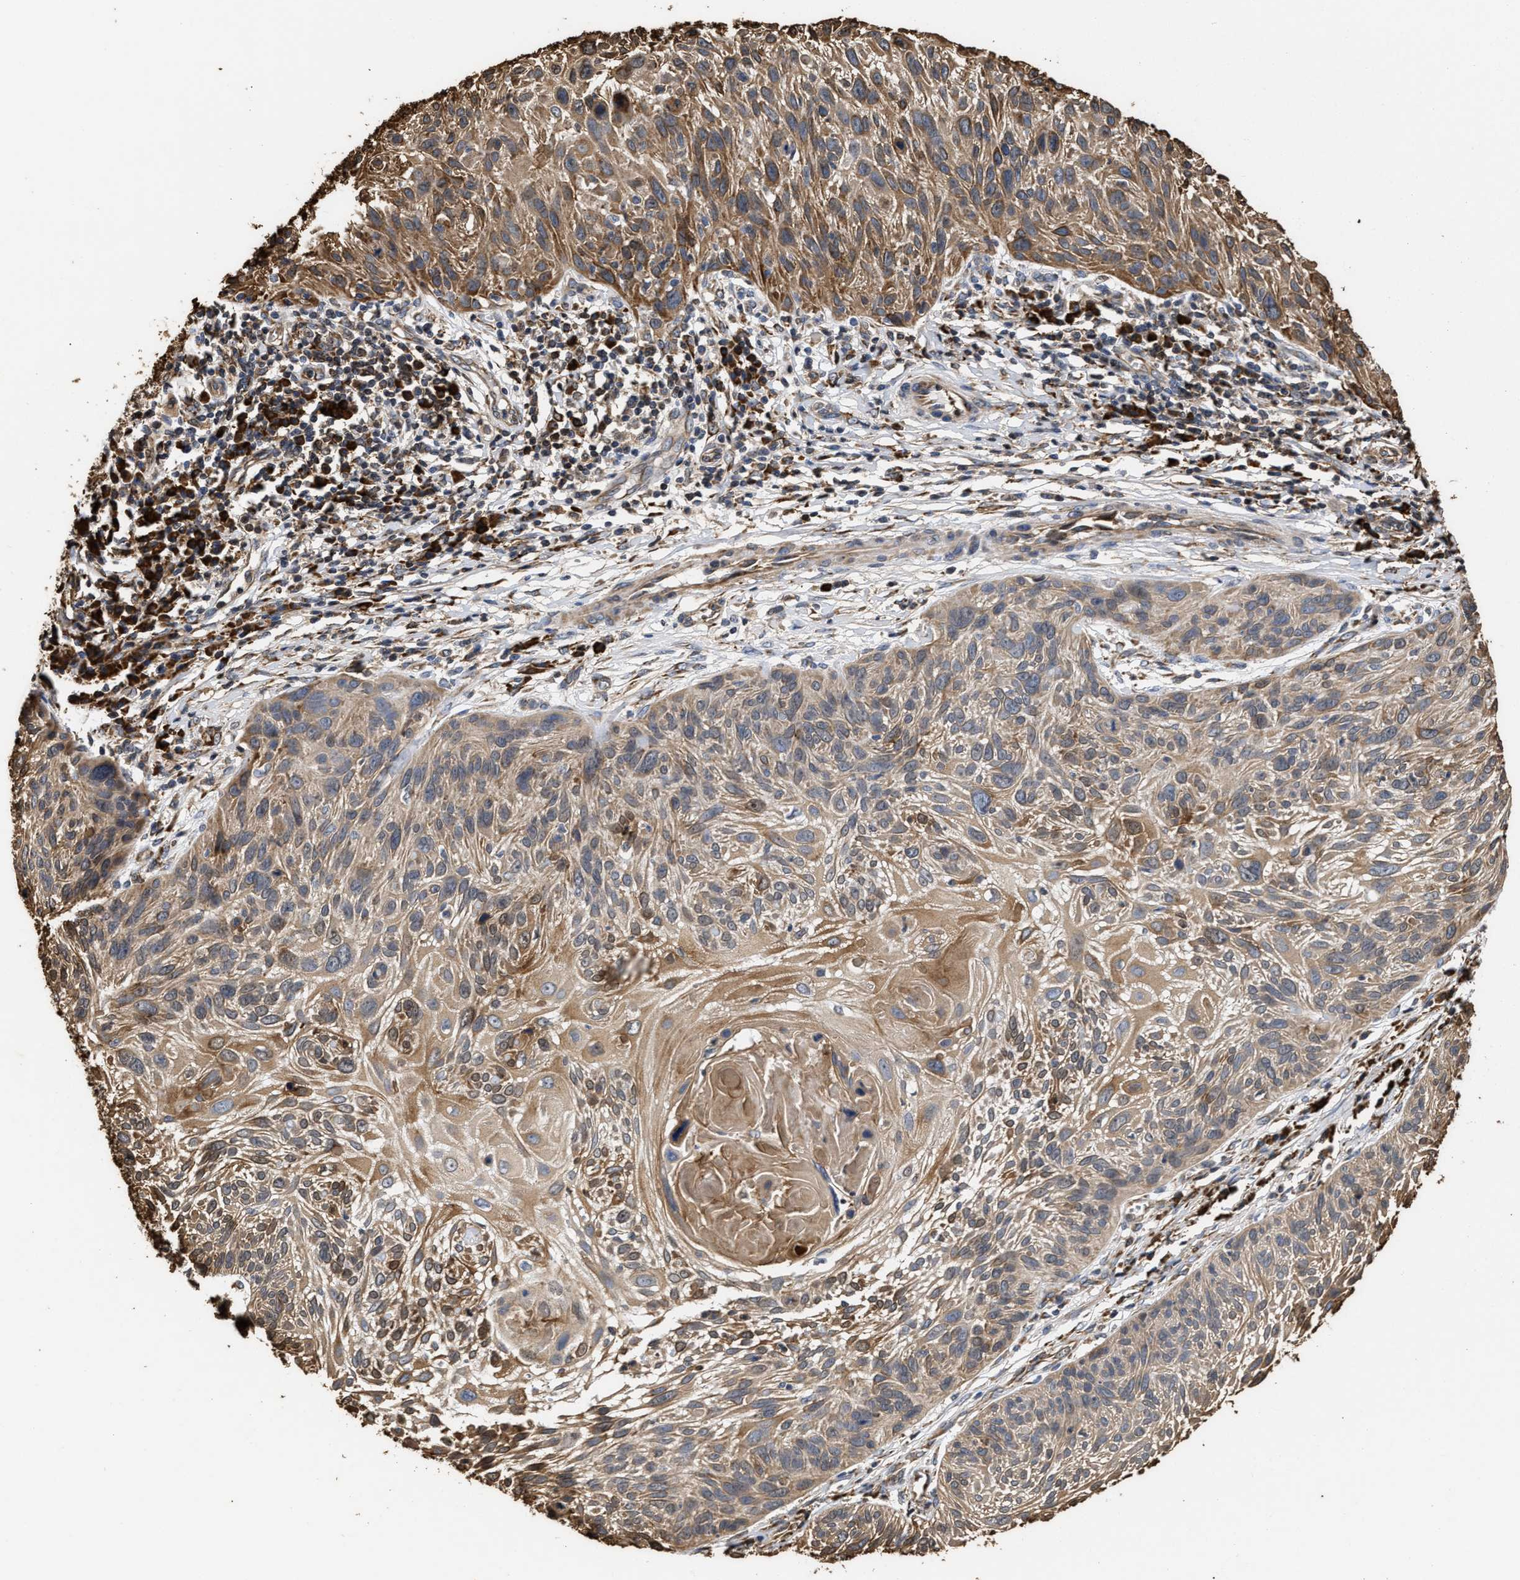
{"staining": {"intensity": "strong", "quantity": "25%-75%", "location": "cytoplasmic/membranous"}, "tissue": "cervical cancer", "cell_type": "Tumor cells", "image_type": "cancer", "snomed": [{"axis": "morphology", "description": "Squamous cell carcinoma, NOS"}, {"axis": "topography", "description": "Cervix"}], "caption": "Cervical cancer stained with IHC exhibits strong cytoplasmic/membranous staining in about 25%-75% of tumor cells.", "gene": "GOSR1", "patient": {"sex": "female", "age": 51}}